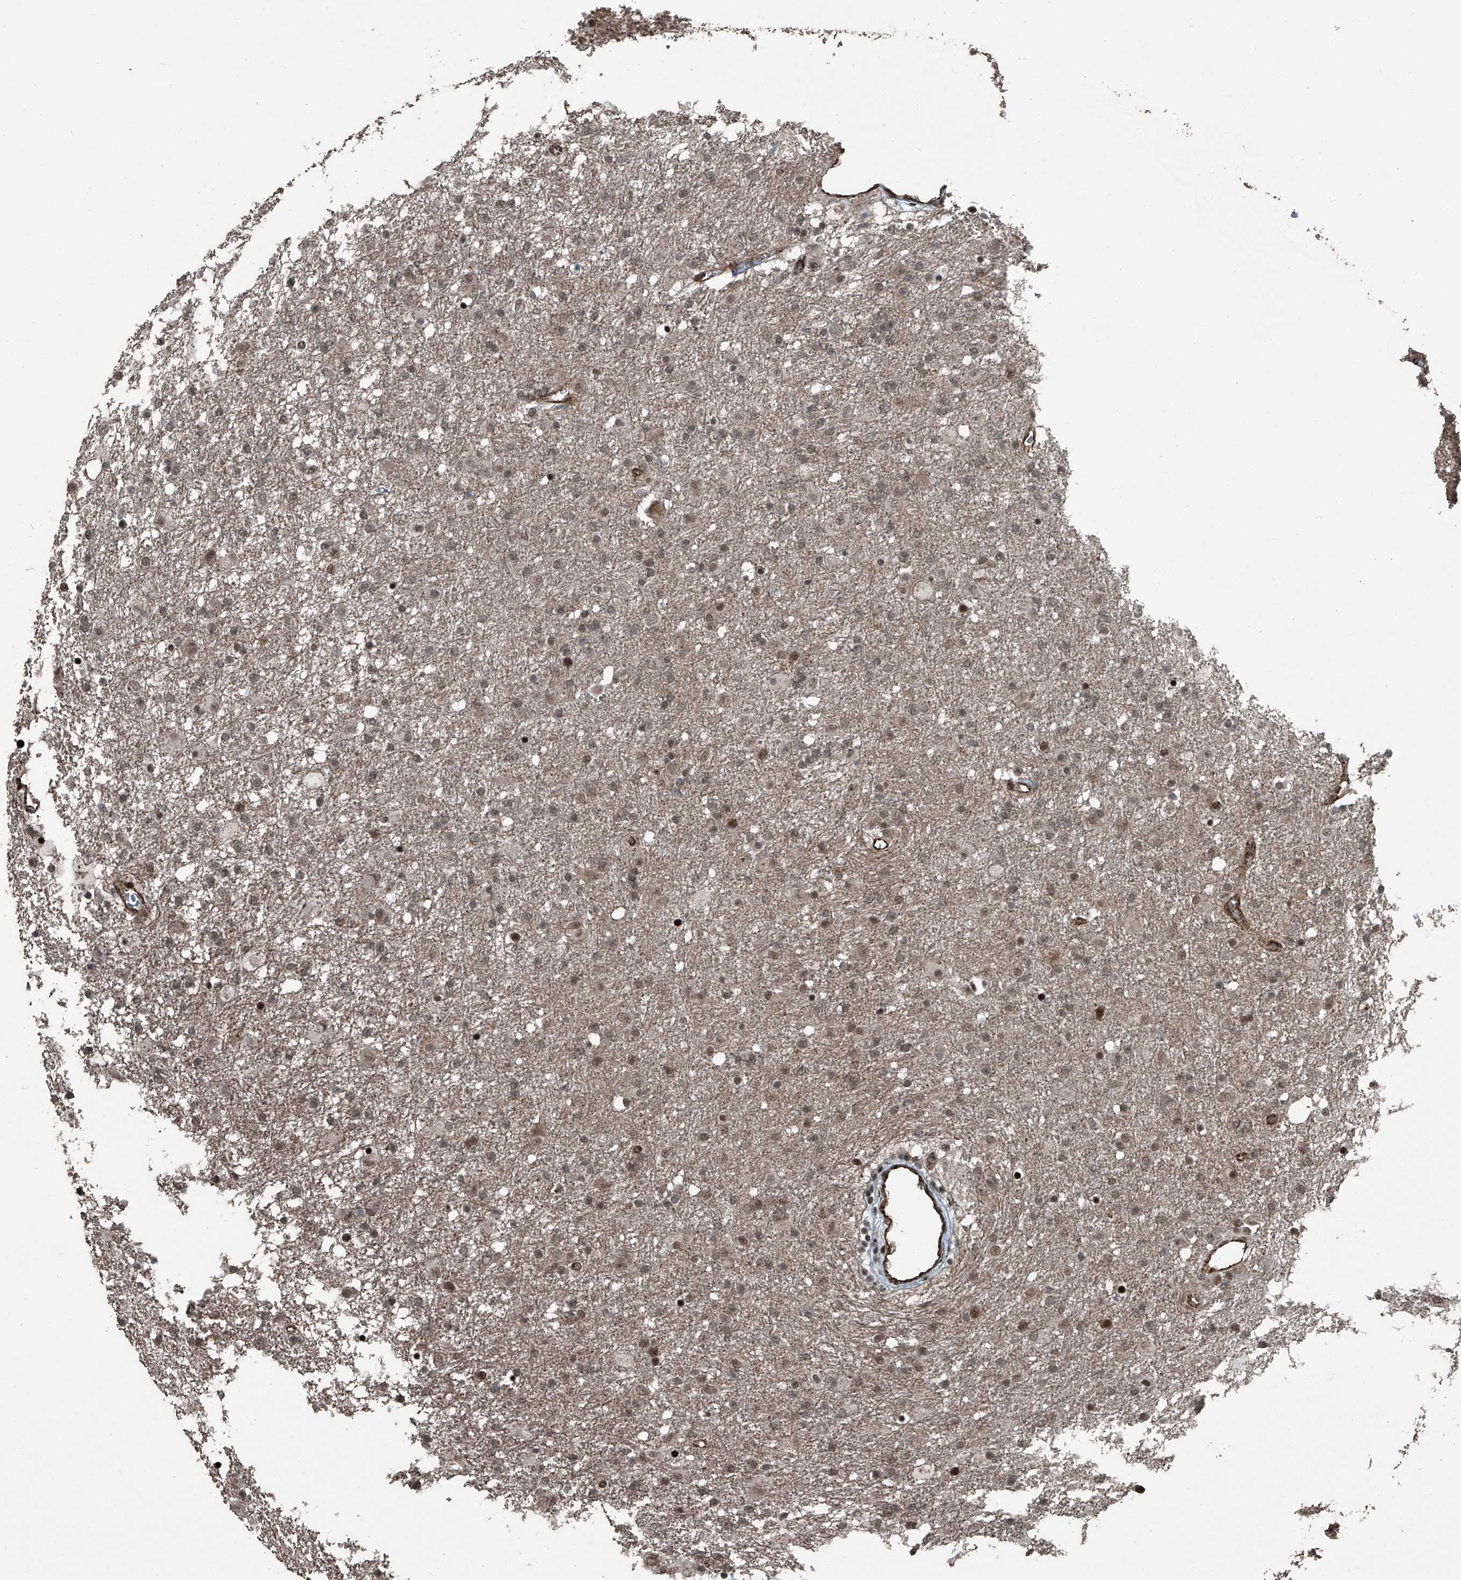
{"staining": {"intensity": "moderate", "quantity": "<25%", "location": "nuclear"}, "tissue": "glioma", "cell_type": "Tumor cells", "image_type": "cancer", "snomed": [{"axis": "morphology", "description": "Glioma, malignant, Low grade"}, {"axis": "topography", "description": "Brain"}], "caption": "Immunohistochemistry histopathology image of neoplastic tissue: glioma stained using IHC shows low levels of moderate protein expression localized specifically in the nuclear of tumor cells, appearing as a nuclear brown color.", "gene": "ZNF570", "patient": {"sex": "male", "age": 65}}